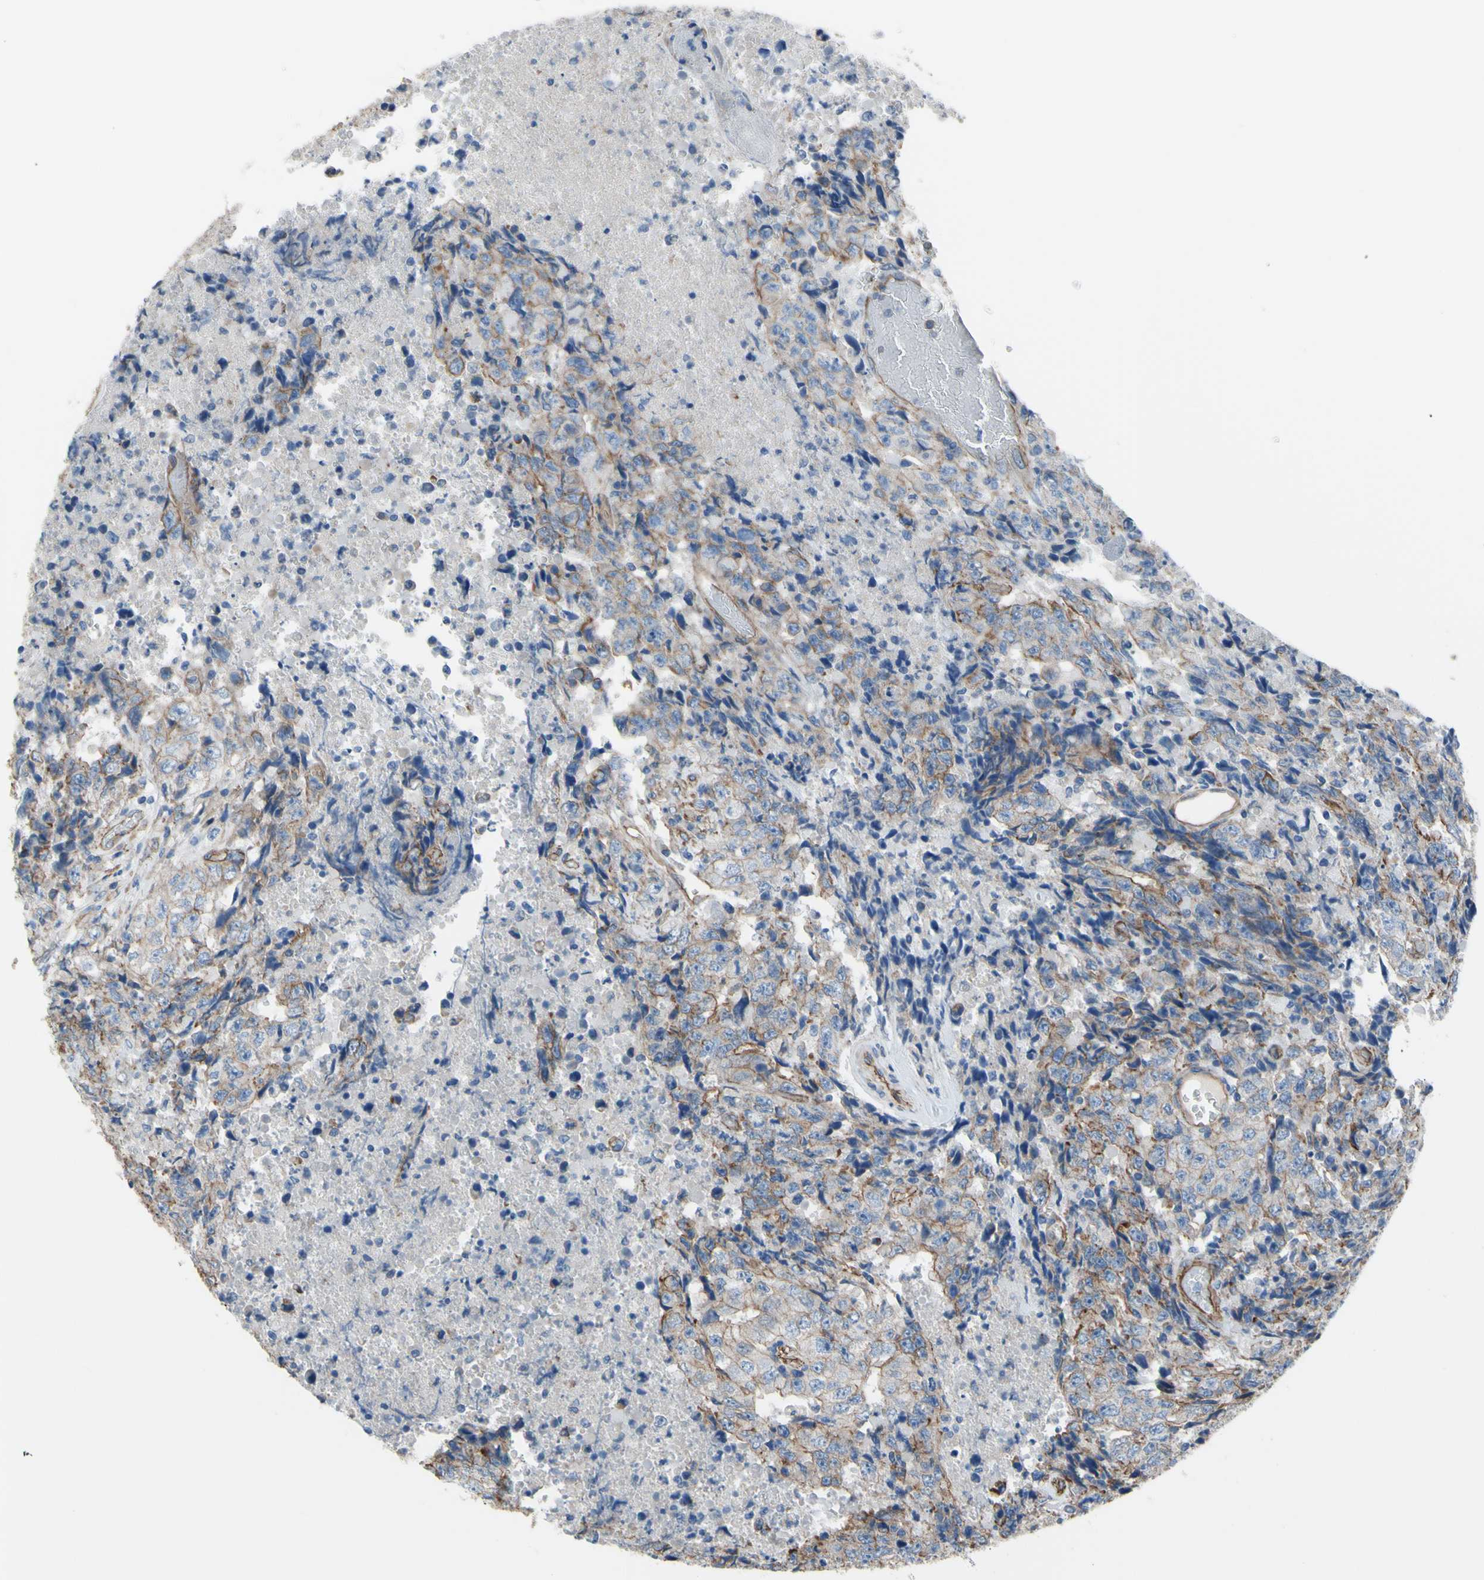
{"staining": {"intensity": "weak", "quantity": ">75%", "location": "cytoplasmic/membranous"}, "tissue": "testis cancer", "cell_type": "Tumor cells", "image_type": "cancer", "snomed": [{"axis": "morphology", "description": "Necrosis, NOS"}, {"axis": "morphology", "description": "Carcinoma, Embryonal, NOS"}, {"axis": "topography", "description": "Testis"}], "caption": "IHC staining of testis cancer, which displays low levels of weak cytoplasmic/membranous positivity in about >75% of tumor cells indicating weak cytoplasmic/membranous protein positivity. The staining was performed using DAB (3,3'-diaminobenzidine) (brown) for protein detection and nuclei were counterstained in hematoxylin (blue).", "gene": "TPBG", "patient": {"sex": "male", "age": 19}}